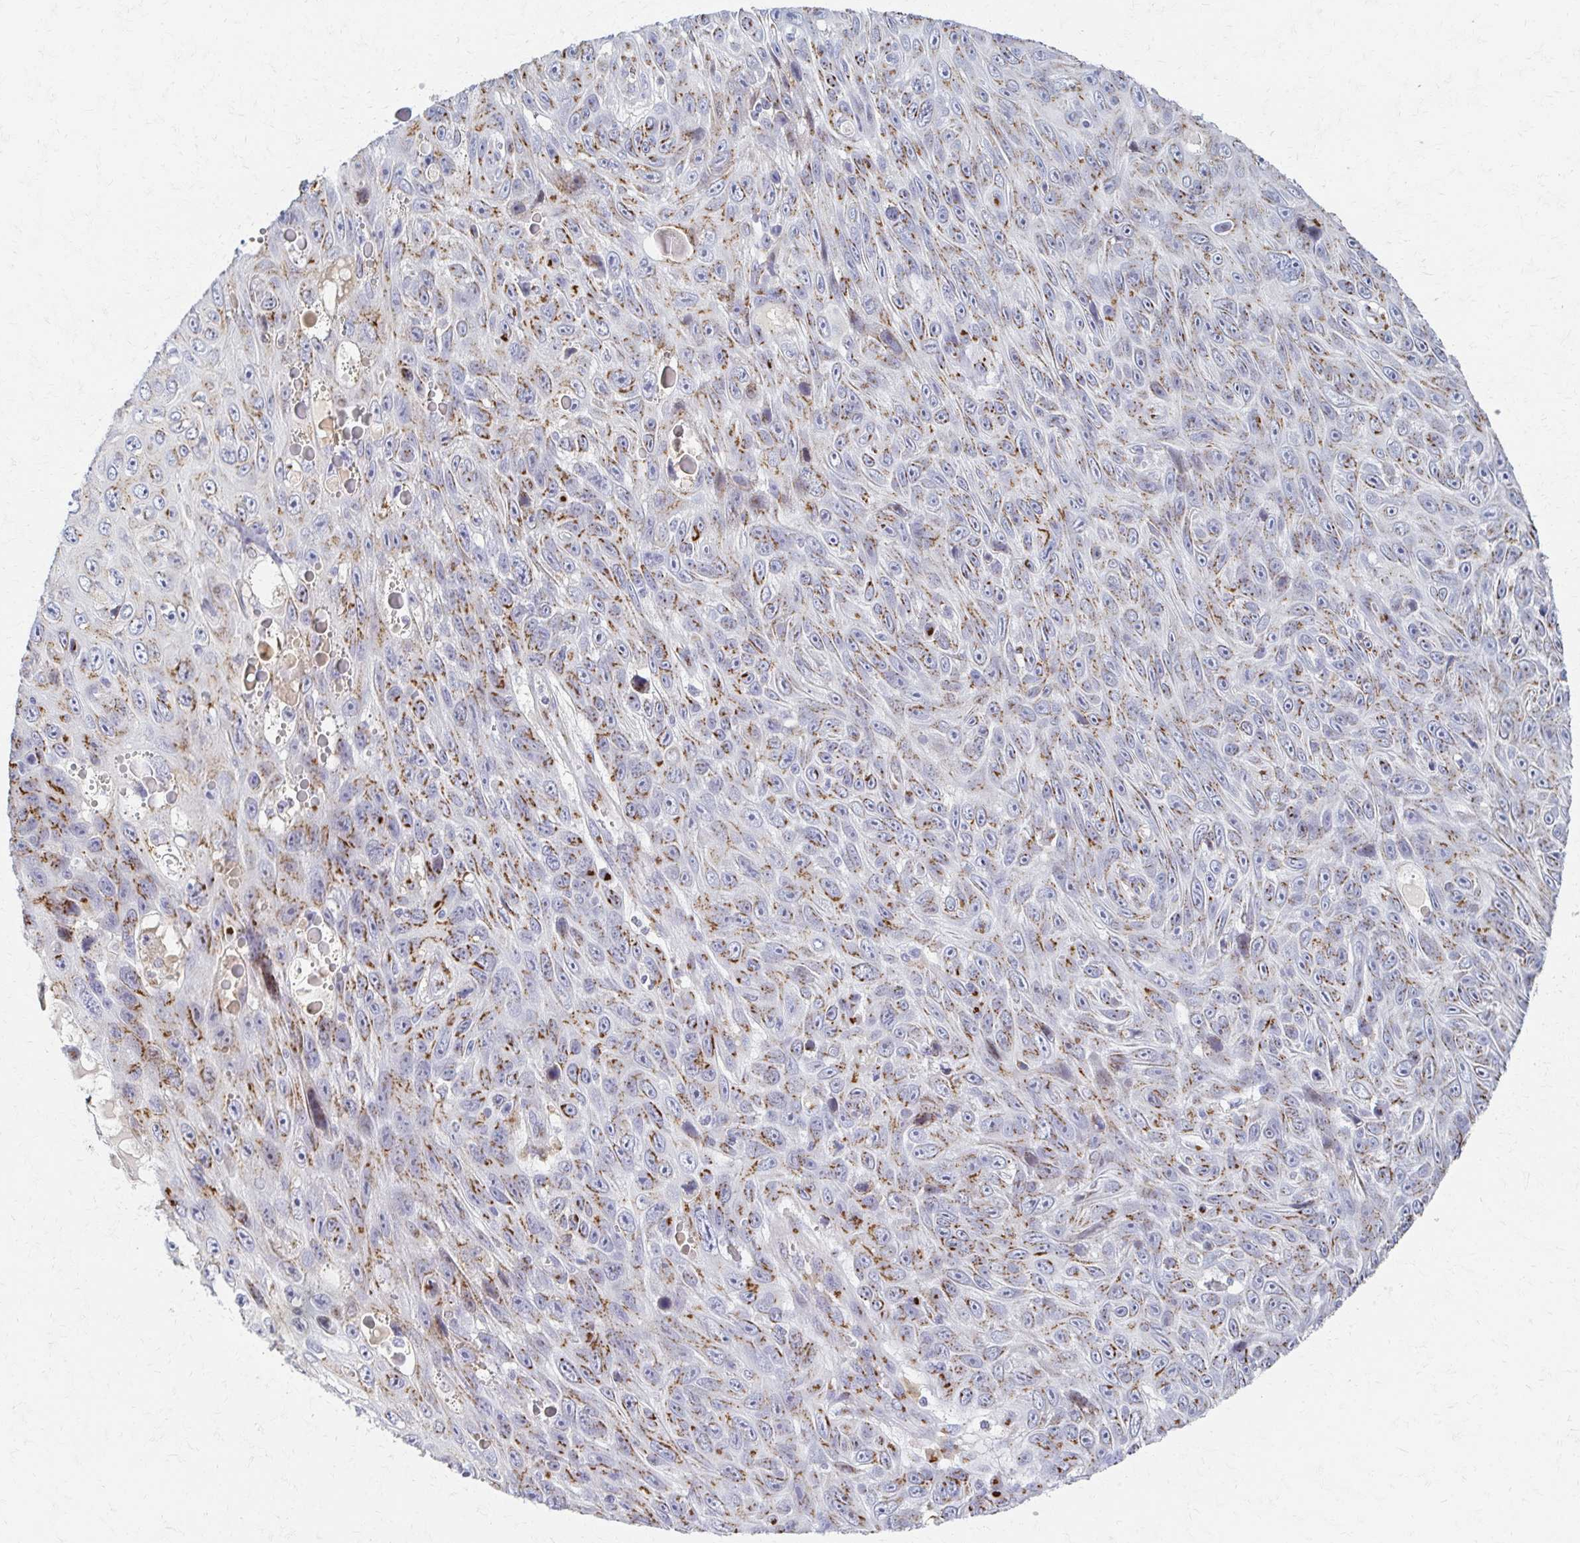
{"staining": {"intensity": "moderate", "quantity": ">75%", "location": "cytoplasmic/membranous"}, "tissue": "skin cancer", "cell_type": "Tumor cells", "image_type": "cancer", "snomed": [{"axis": "morphology", "description": "Squamous cell carcinoma, NOS"}, {"axis": "topography", "description": "Skin"}], "caption": "Moderate cytoplasmic/membranous expression is identified in approximately >75% of tumor cells in squamous cell carcinoma (skin).", "gene": "TM9SF1", "patient": {"sex": "male", "age": 82}}